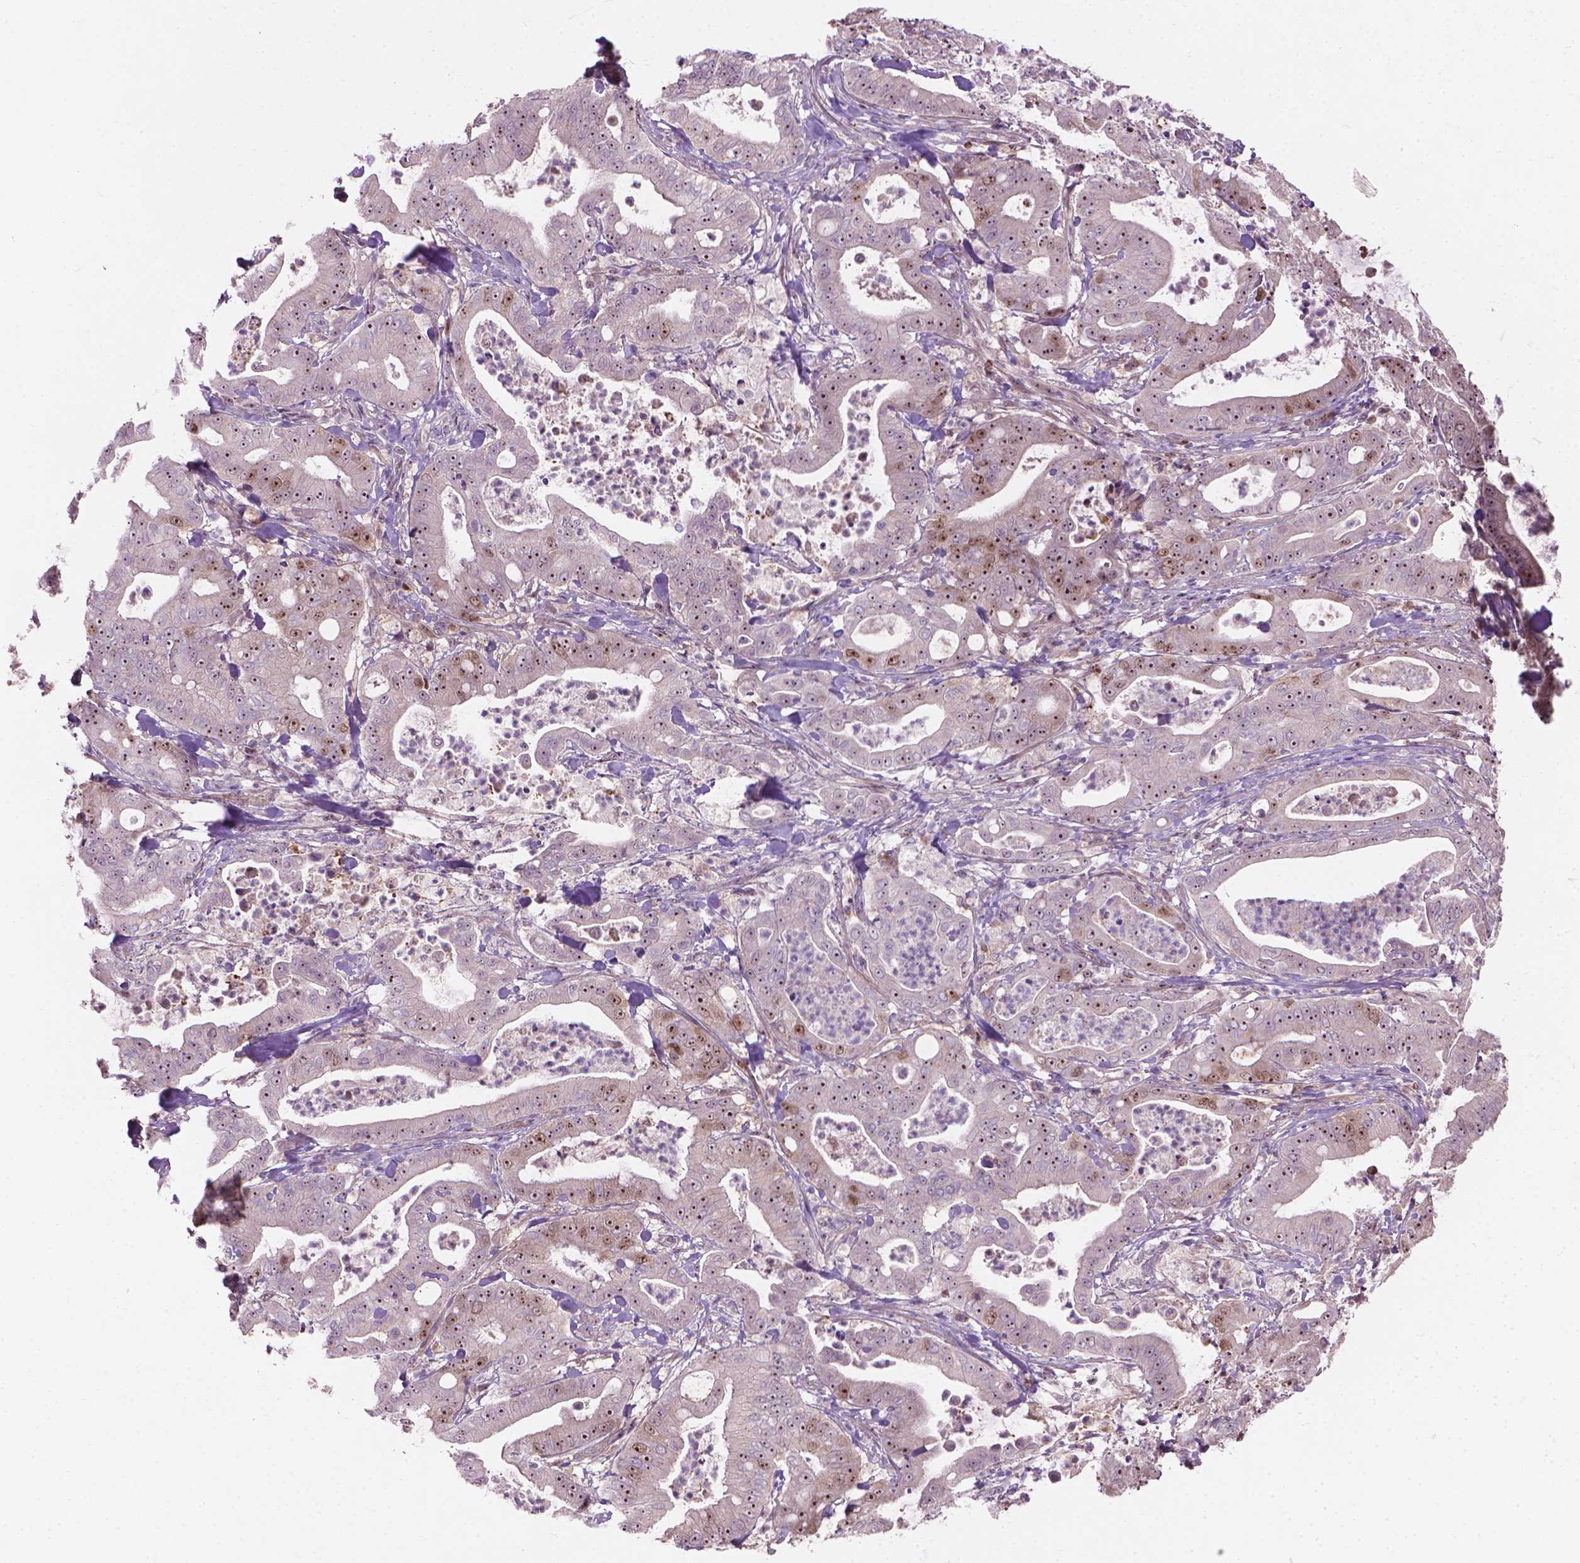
{"staining": {"intensity": "moderate", "quantity": "25%-75%", "location": "nuclear"}, "tissue": "pancreatic cancer", "cell_type": "Tumor cells", "image_type": "cancer", "snomed": [{"axis": "morphology", "description": "Adenocarcinoma, NOS"}, {"axis": "topography", "description": "Pancreas"}], "caption": "Pancreatic cancer (adenocarcinoma) stained for a protein exhibits moderate nuclear positivity in tumor cells.", "gene": "SMC2", "patient": {"sex": "male", "age": 71}}